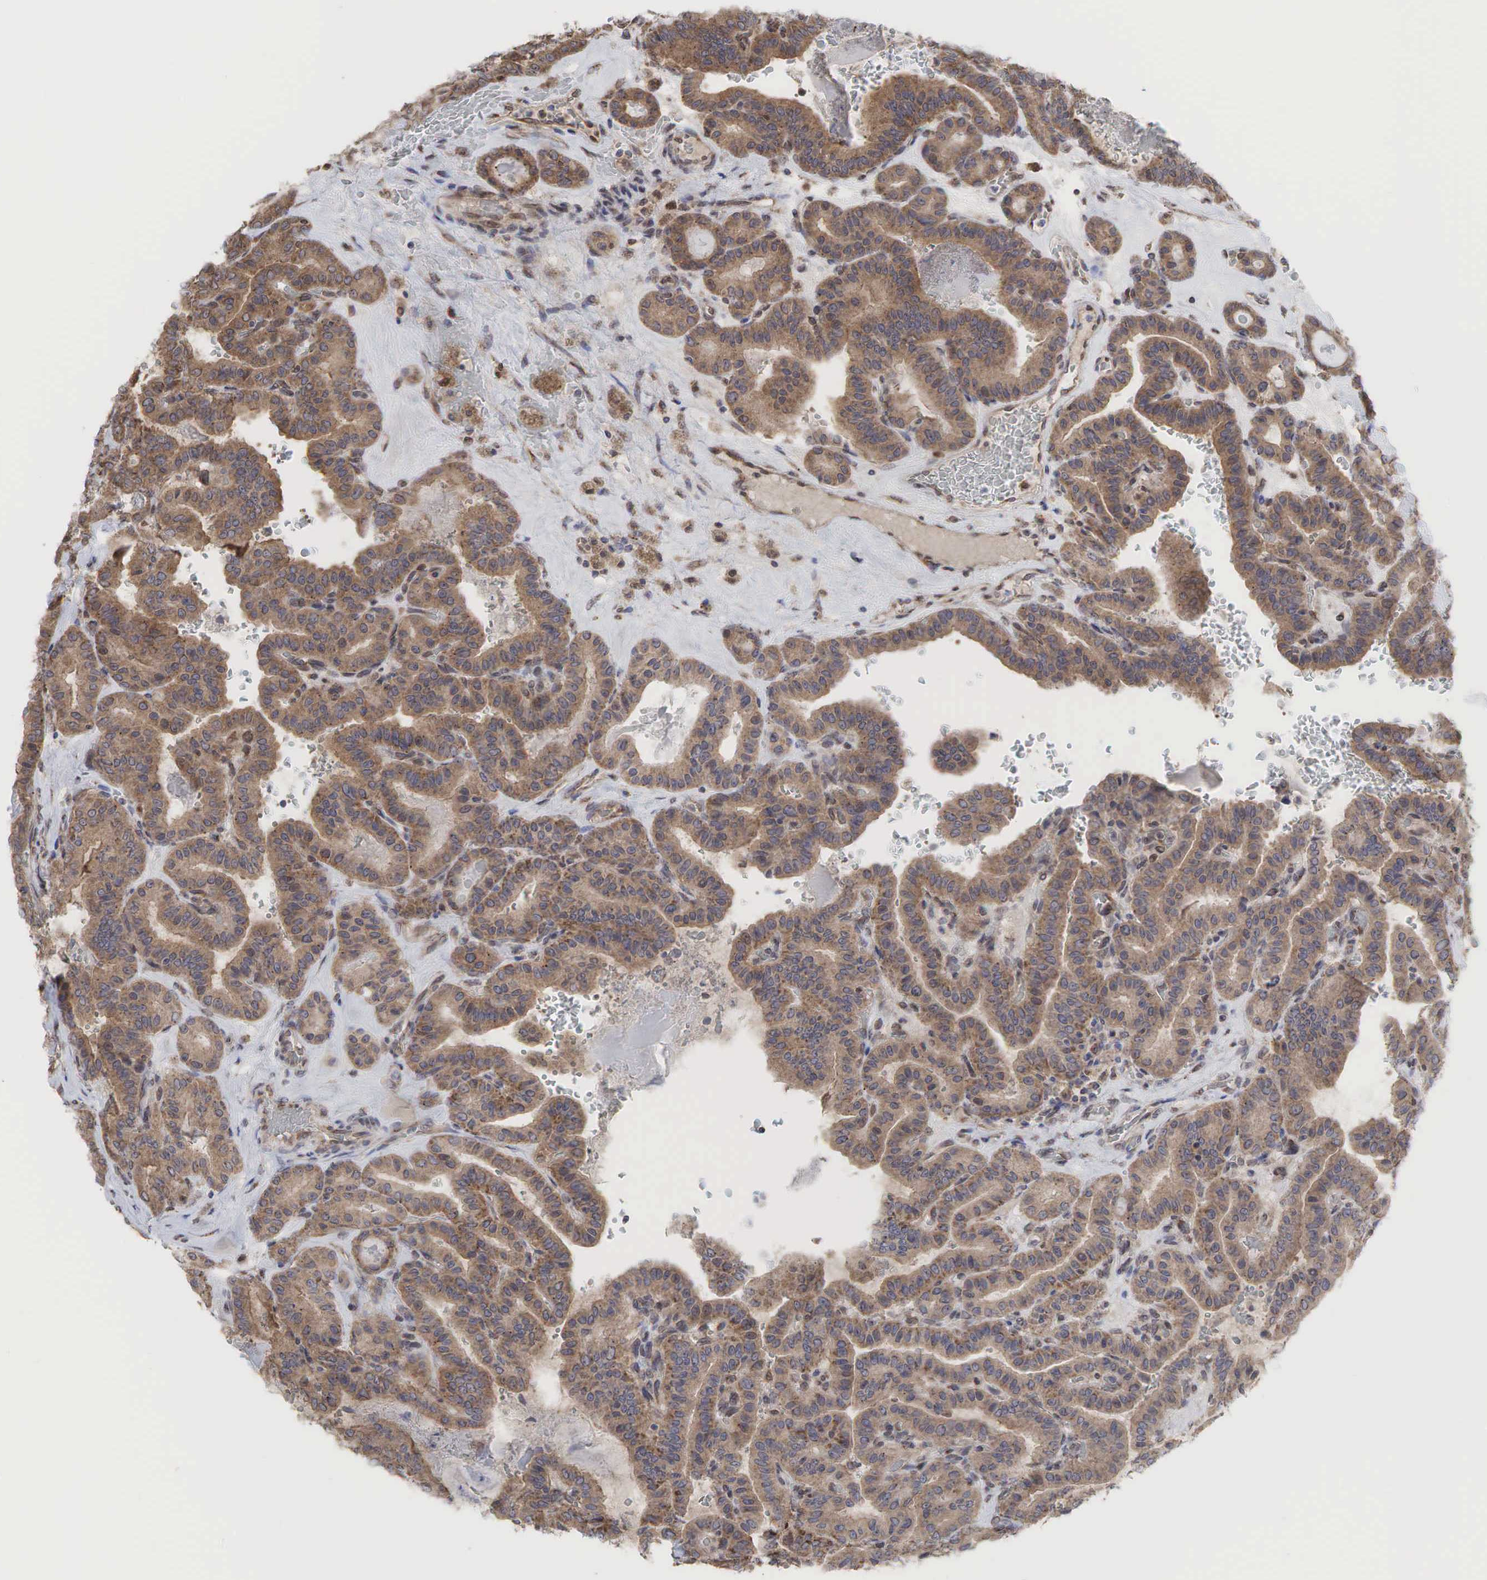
{"staining": {"intensity": "weak", "quantity": ">75%", "location": "cytoplasmic/membranous"}, "tissue": "thyroid cancer", "cell_type": "Tumor cells", "image_type": "cancer", "snomed": [{"axis": "morphology", "description": "Papillary adenocarcinoma, NOS"}, {"axis": "topography", "description": "Thyroid gland"}], "caption": "Immunohistochemistry (IHC) of human thyroid cancer reveals low levels of weak cytoplasmic/membranous positivity in approximately >75% of tumor cells.", "gene": "PABPC5", "patient": {"sex": "male", "age": 87}}